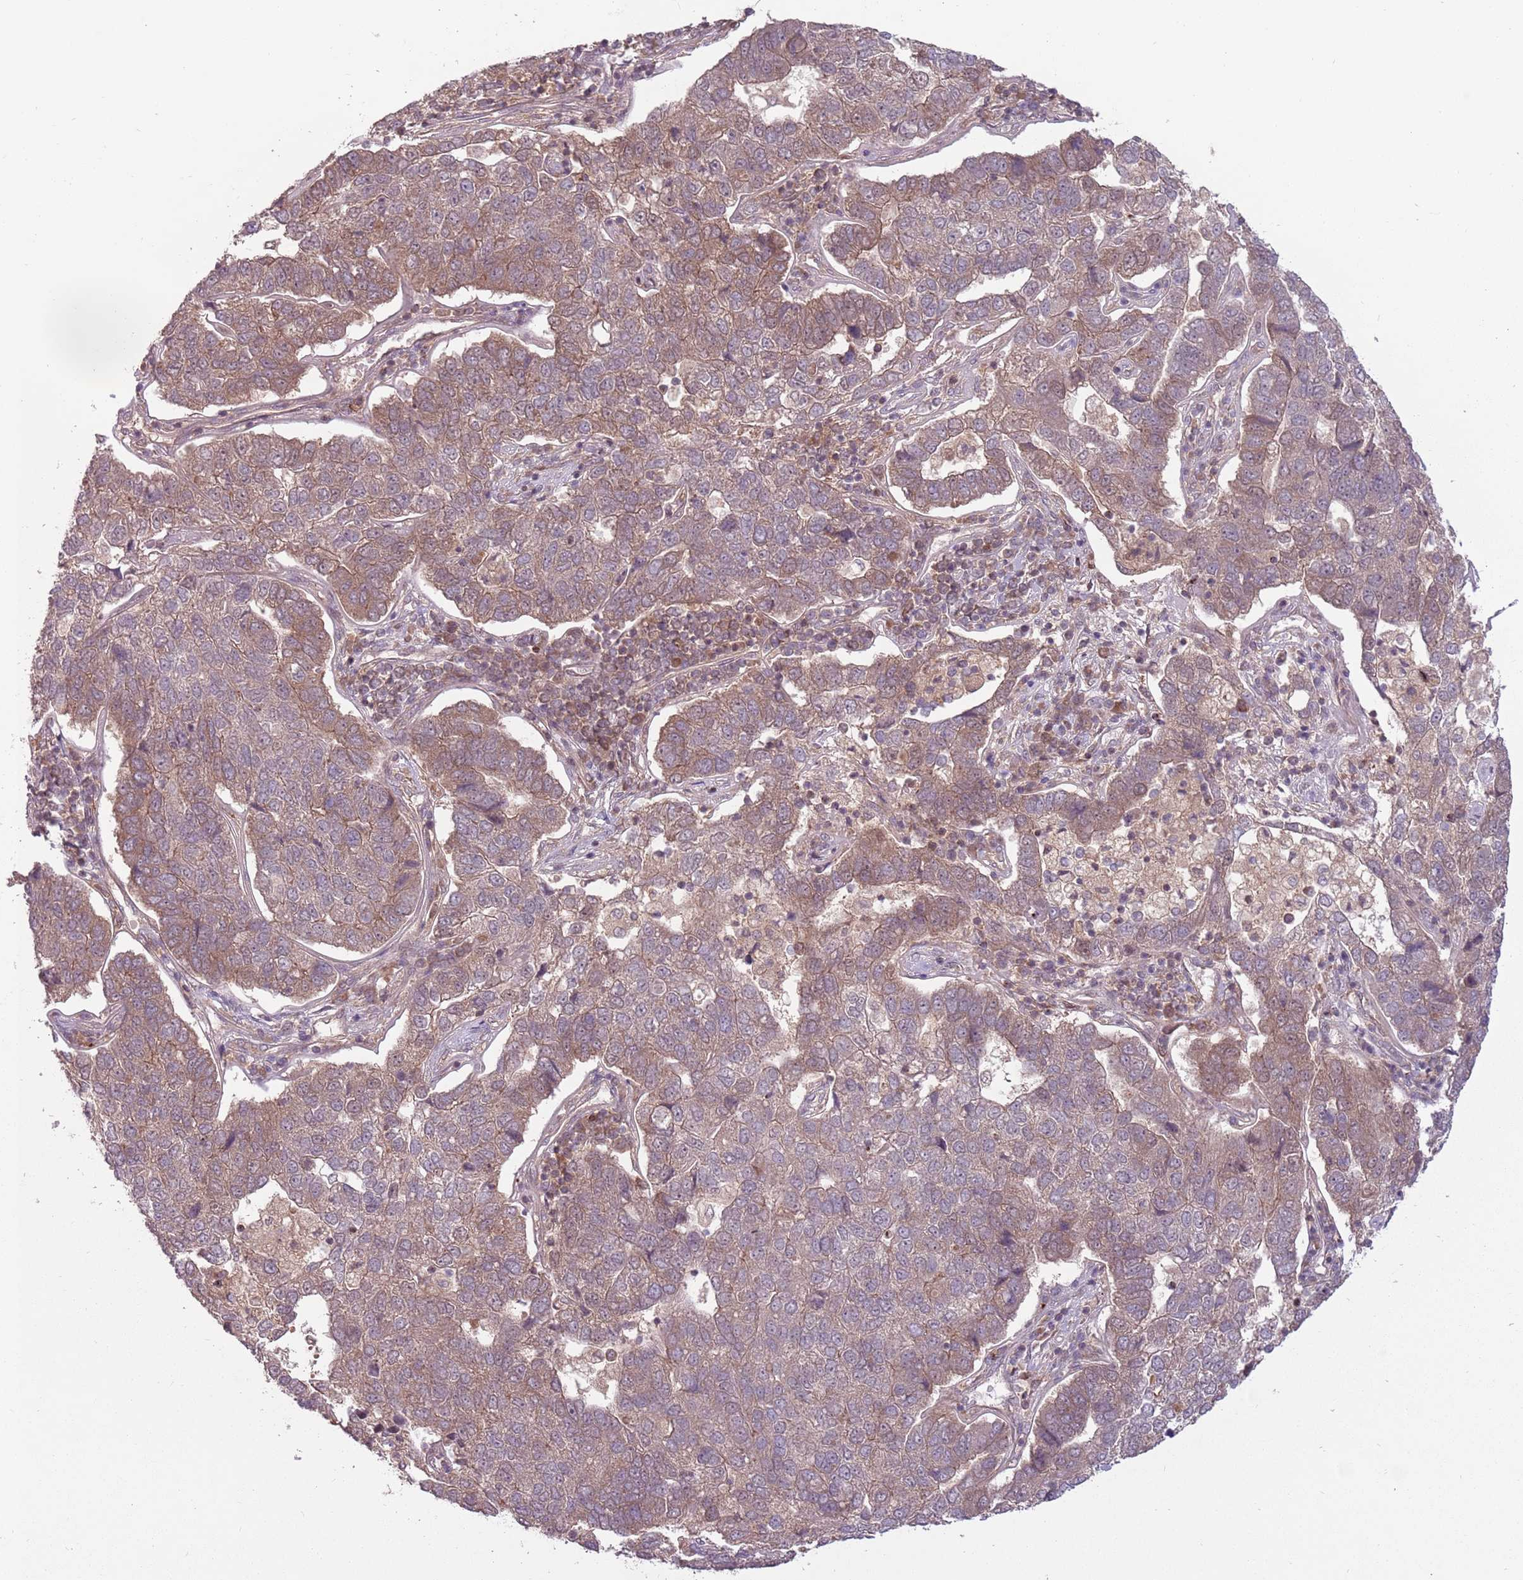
{"staining": {"intensity": "weak", "quantity": "25%-75%", "location": "cytoplasmic/membranous"}, "tissue": "pancreatic cancer", "cell_type": "Tumor cells", "image_type": "cancer", "snomed": [{"axis": "morphology", "description": "Adenocarcinoma, NOS"}, {"axis": "topography", "description": "Pancreas"}], "caption": "Tumor cells demonstrate weak cytoplasmic/membranous staining in approximately 25%-75% of cells in pancreatic cancer.", "gene": "ADAMTS3", "patient": {"sex": "female", "age": 61}}